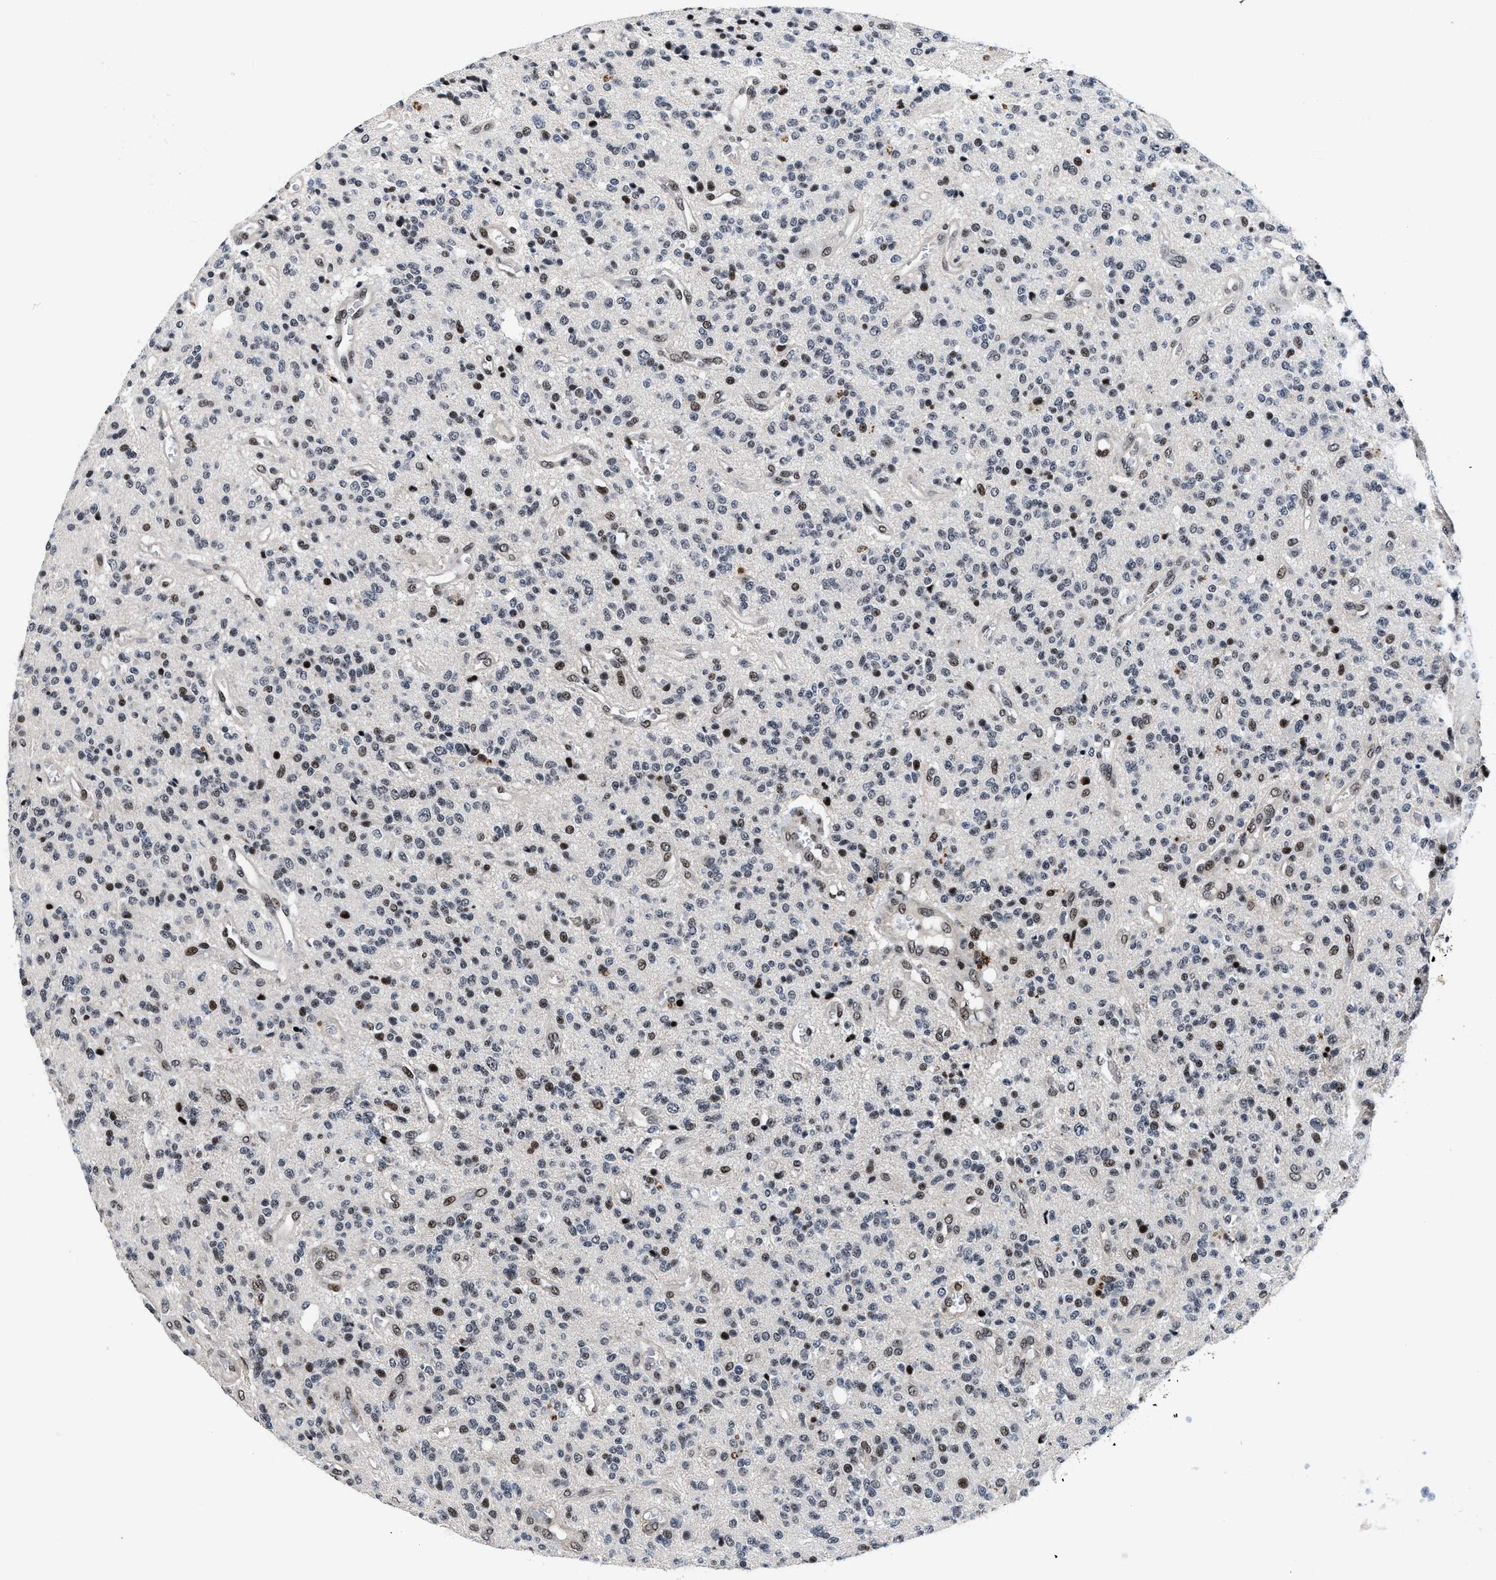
{"staining": {"intensity": "moderate", "quantity": "25%-75%", "location": "nuclear"}, "tissue": "glioma", "cell_type": "Tumor cells", "image_type": "cancer", "snomed": [{"axis": "morphology", "description": "Glioma, malignant, High grade"}, {"axis": "topography", "description": "Brain"}], "caption": "High-grade glioma (malignant) stained for a protein shows moderate nuclear positivity in tumor cells.", "gene": "ZNF233", "patient": {"sex": "male", "age": 34}}